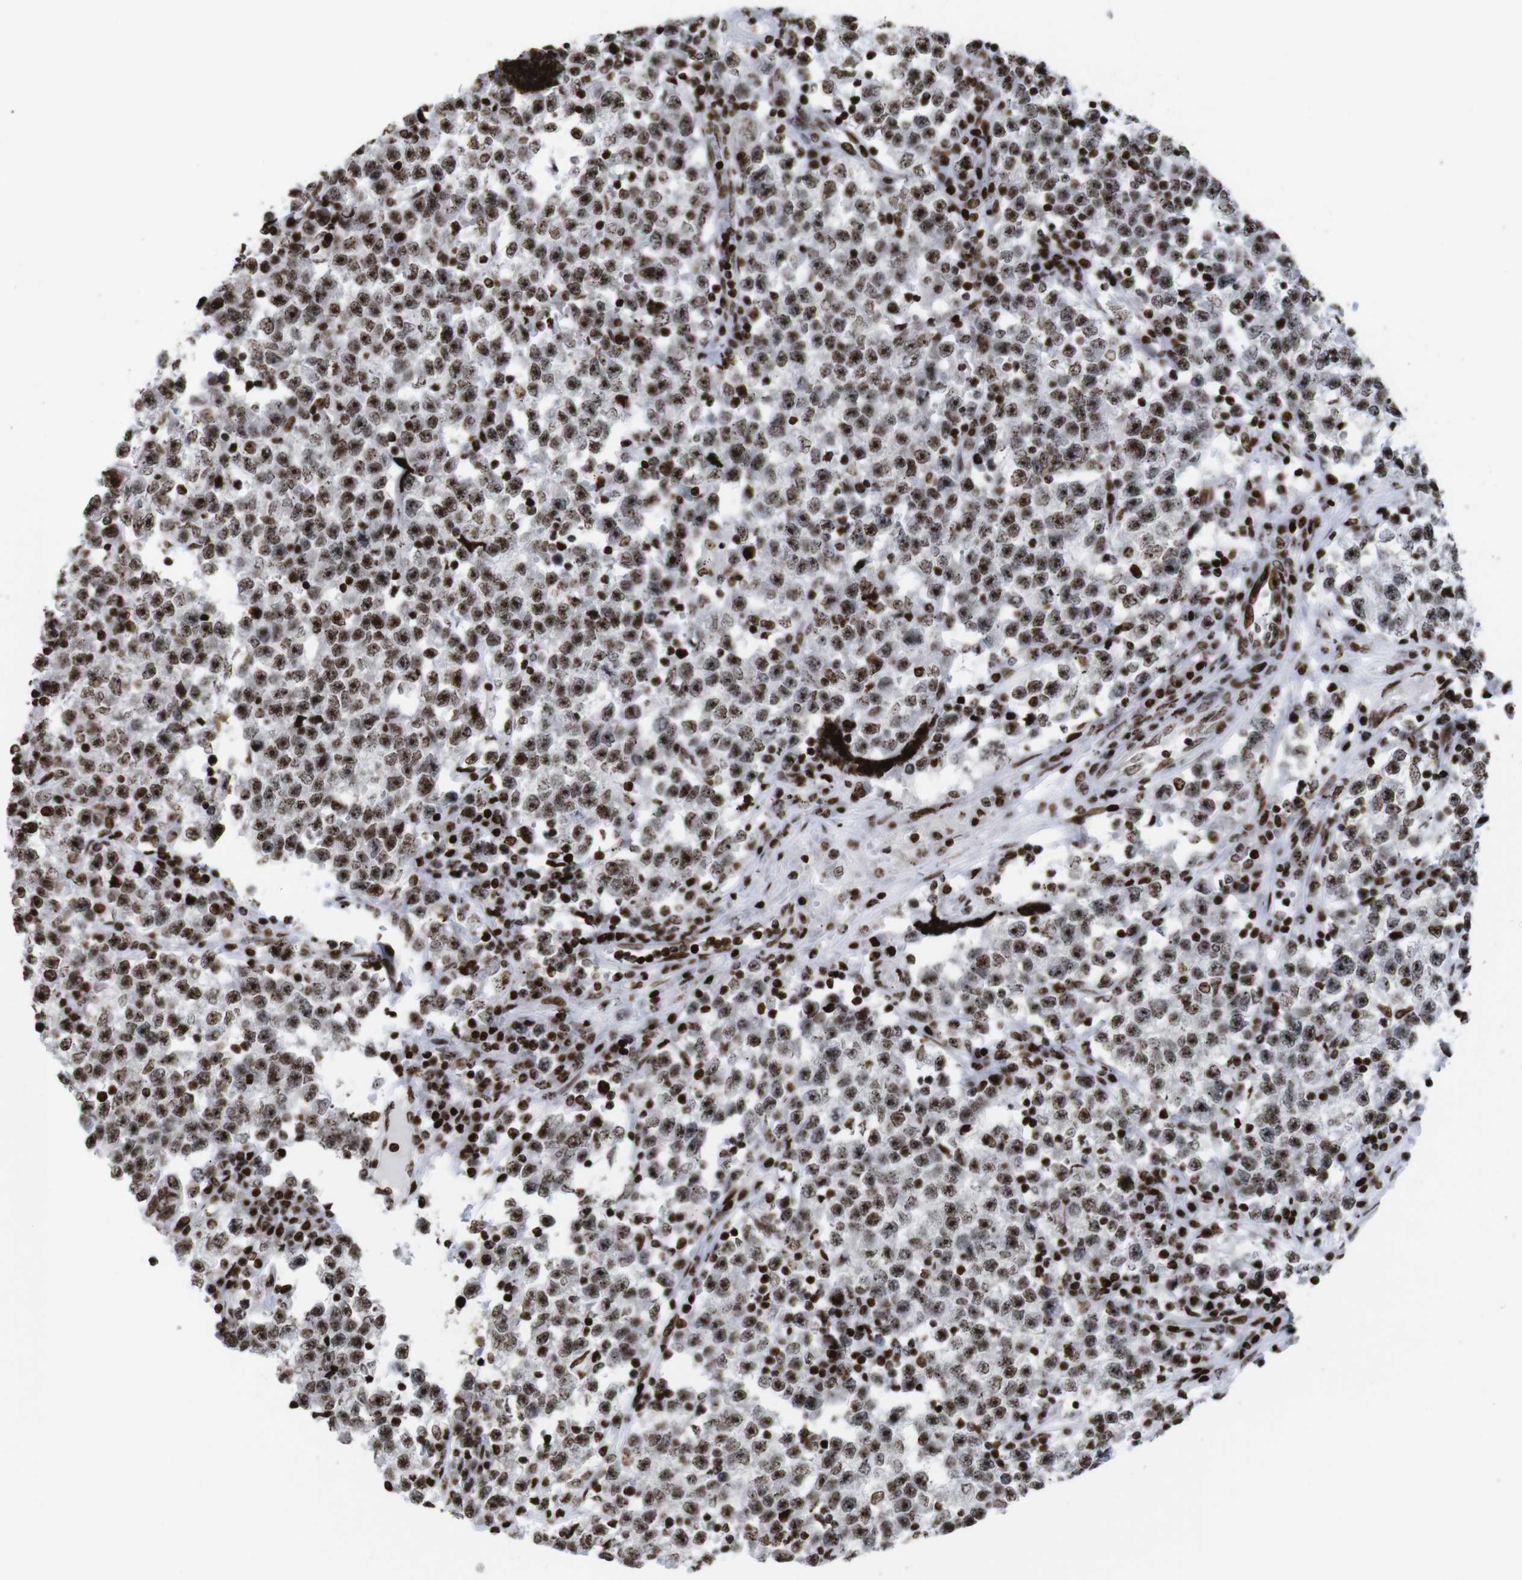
{"staining": {"intensity": "strong", "quantity": ">75%", "location": "nuclear"}, "tissue": "testis cancer", "cell_type": "Tumor cells", "image_type": "cancer", "snomed": [{"axis": "morphology", "description": "Seminoma, NOS"}, {"axis": "topography", "description": "Testis"}], "caption": "Human testis cancer (seminoma) stained with a brown dye displays strong nuclear positive expression in about >75% of tumor cells.", "gene": "H1-4", "patient": {"sex": "male", "age": 22}}